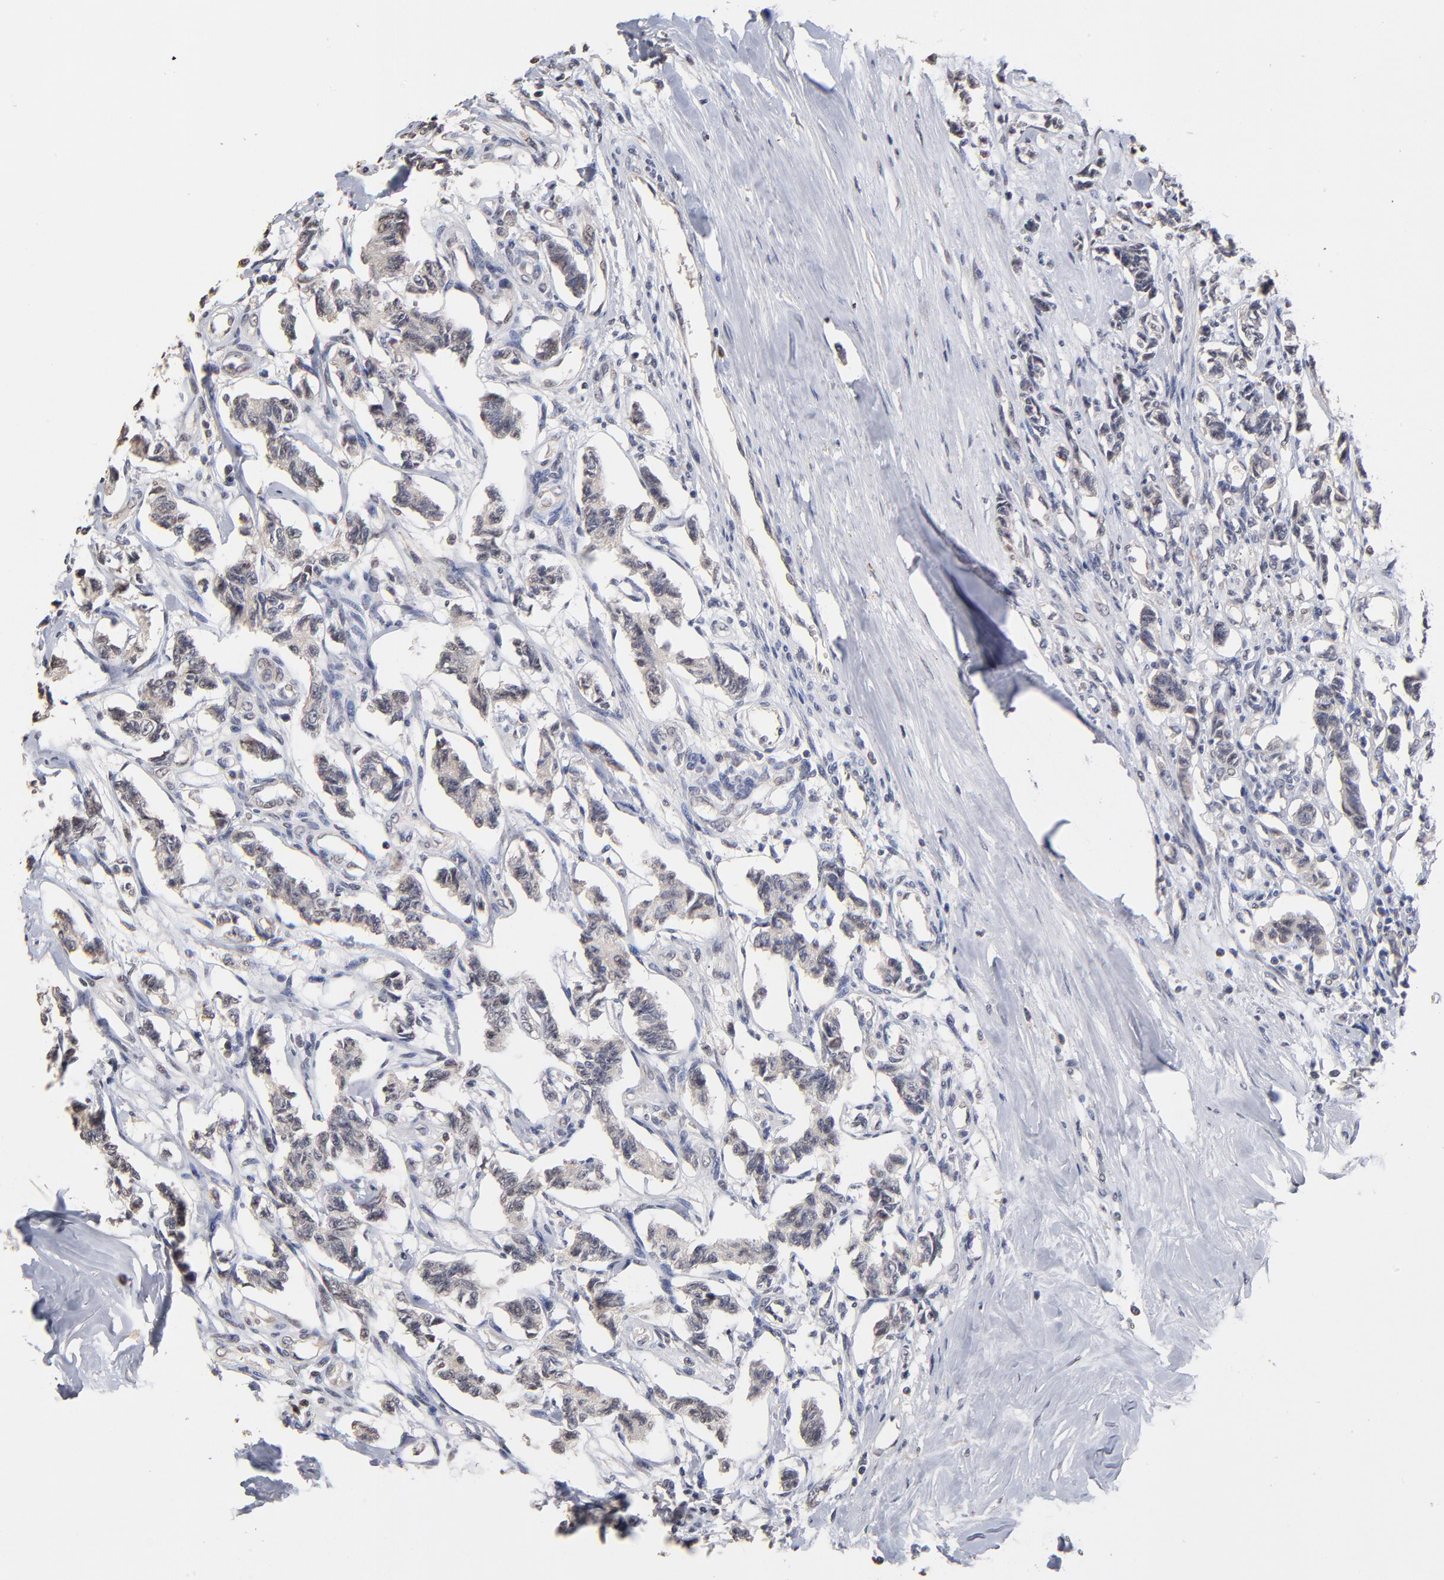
{"staining": {"intensity": "negative", "quantity": "none", "location": "none"}, "tissue": "renal cancer", "cell_type": "Tumor cells", "image_type": "cancer", "snomed": [{"axis": "morphology", "description": "Carcinoid, malignant, NOS"}, {"axis": "topography", "description": "Kidney"}], "caption": "This is an immunohistochemistry (IHC) image of human renal cancer. There is no expression in tumor cells.", "gene": "ASB8", "patient": {"sex": "female", "age": 41}}